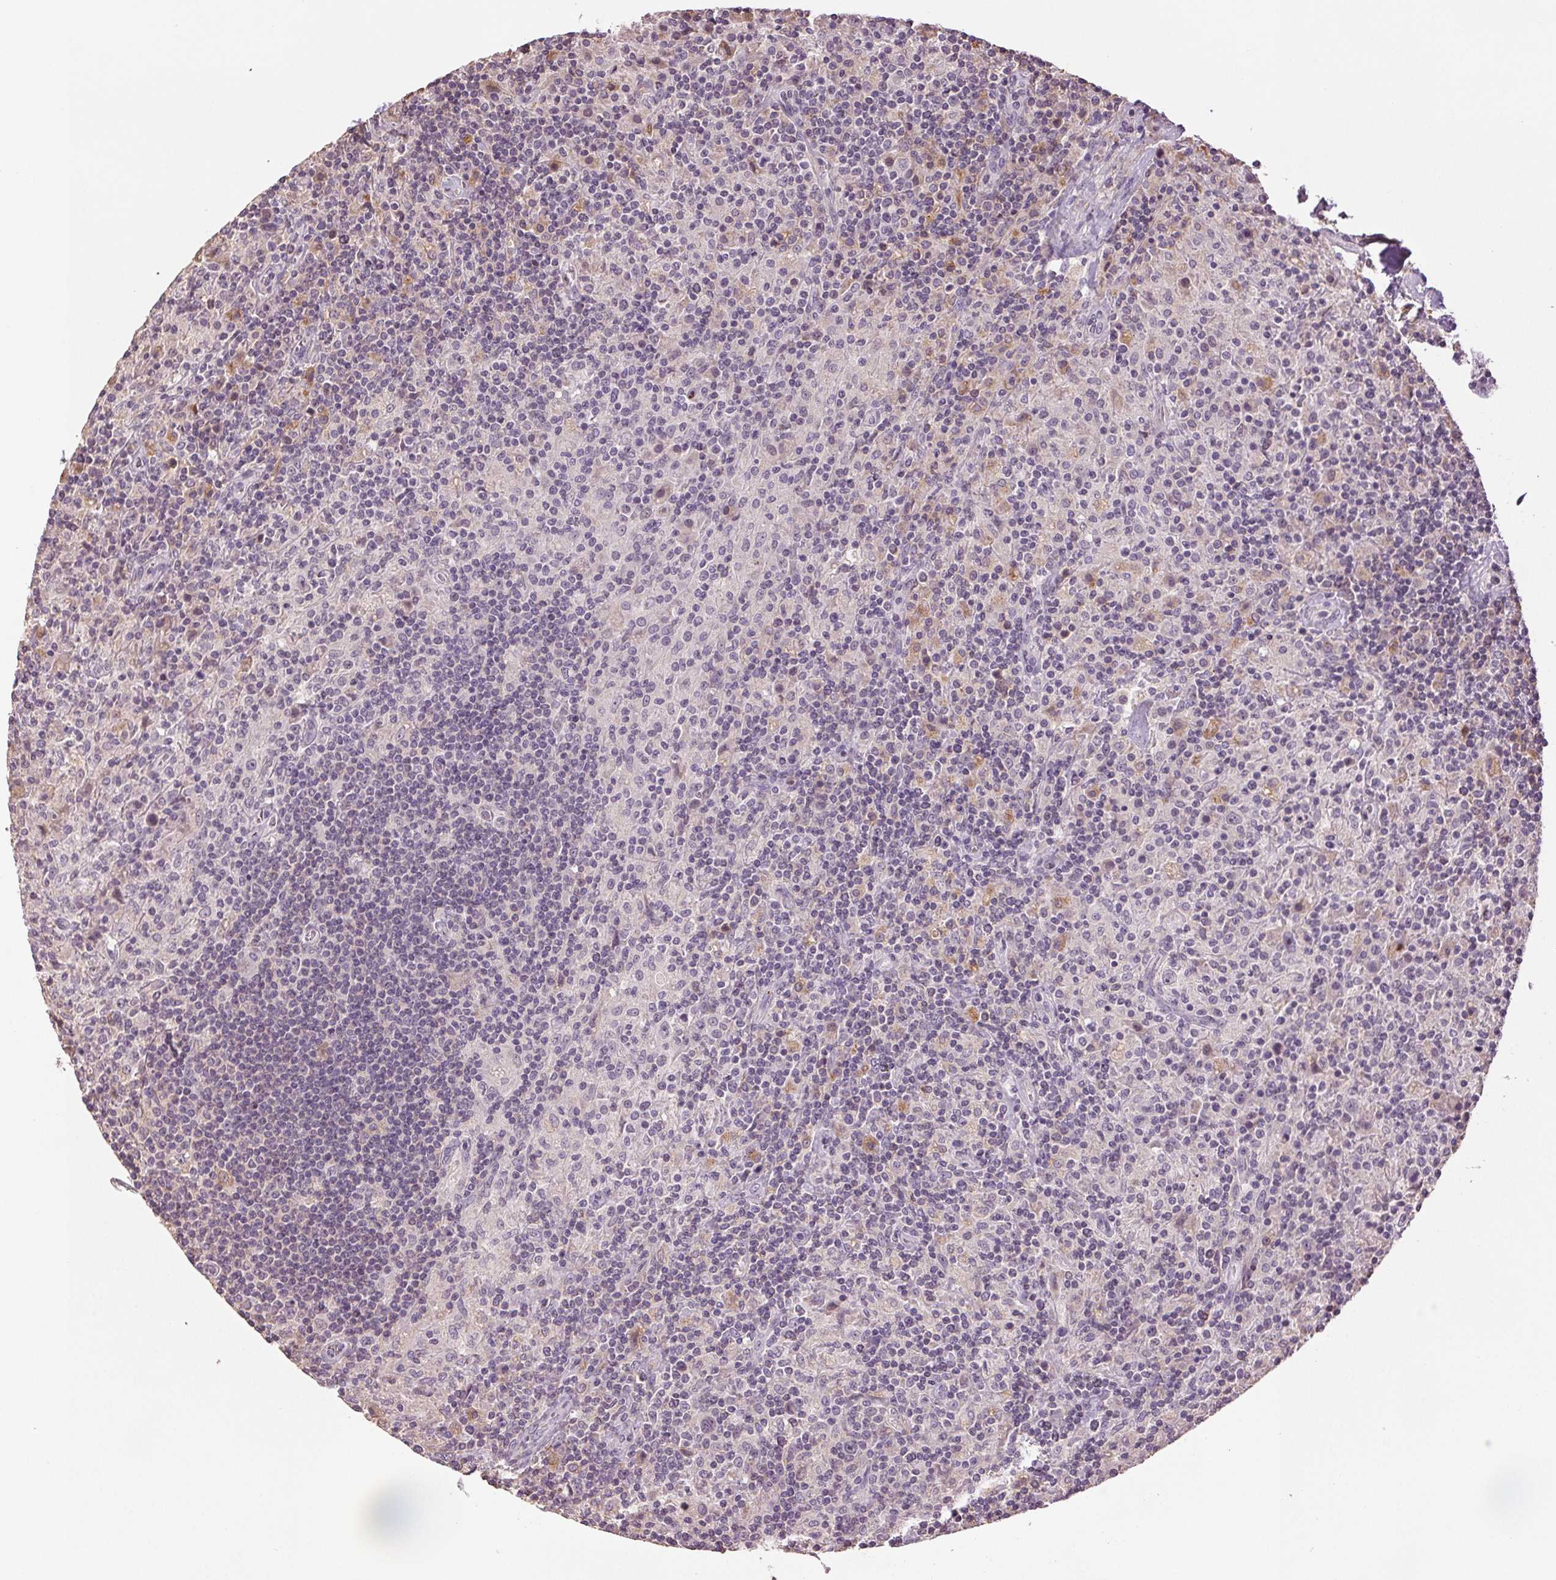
{"staining": {"intensity": "negative", "quantity": "none", "location": "none"}, "tissue": "lymphoma", "cell_type": "Tumor cells", "image_type": "cancer", "snomed": [{"axis": "morphology", "description": "Hodgkin's disease, NOS"}, {"axis": "topography", "description": "Lymph node"}], "caption": "Lymphoma stained for a protein using IHC reveals no positivity tumor cells.", "gene": "TMEM253", "patient": {"sex": "male", "age": 70}}